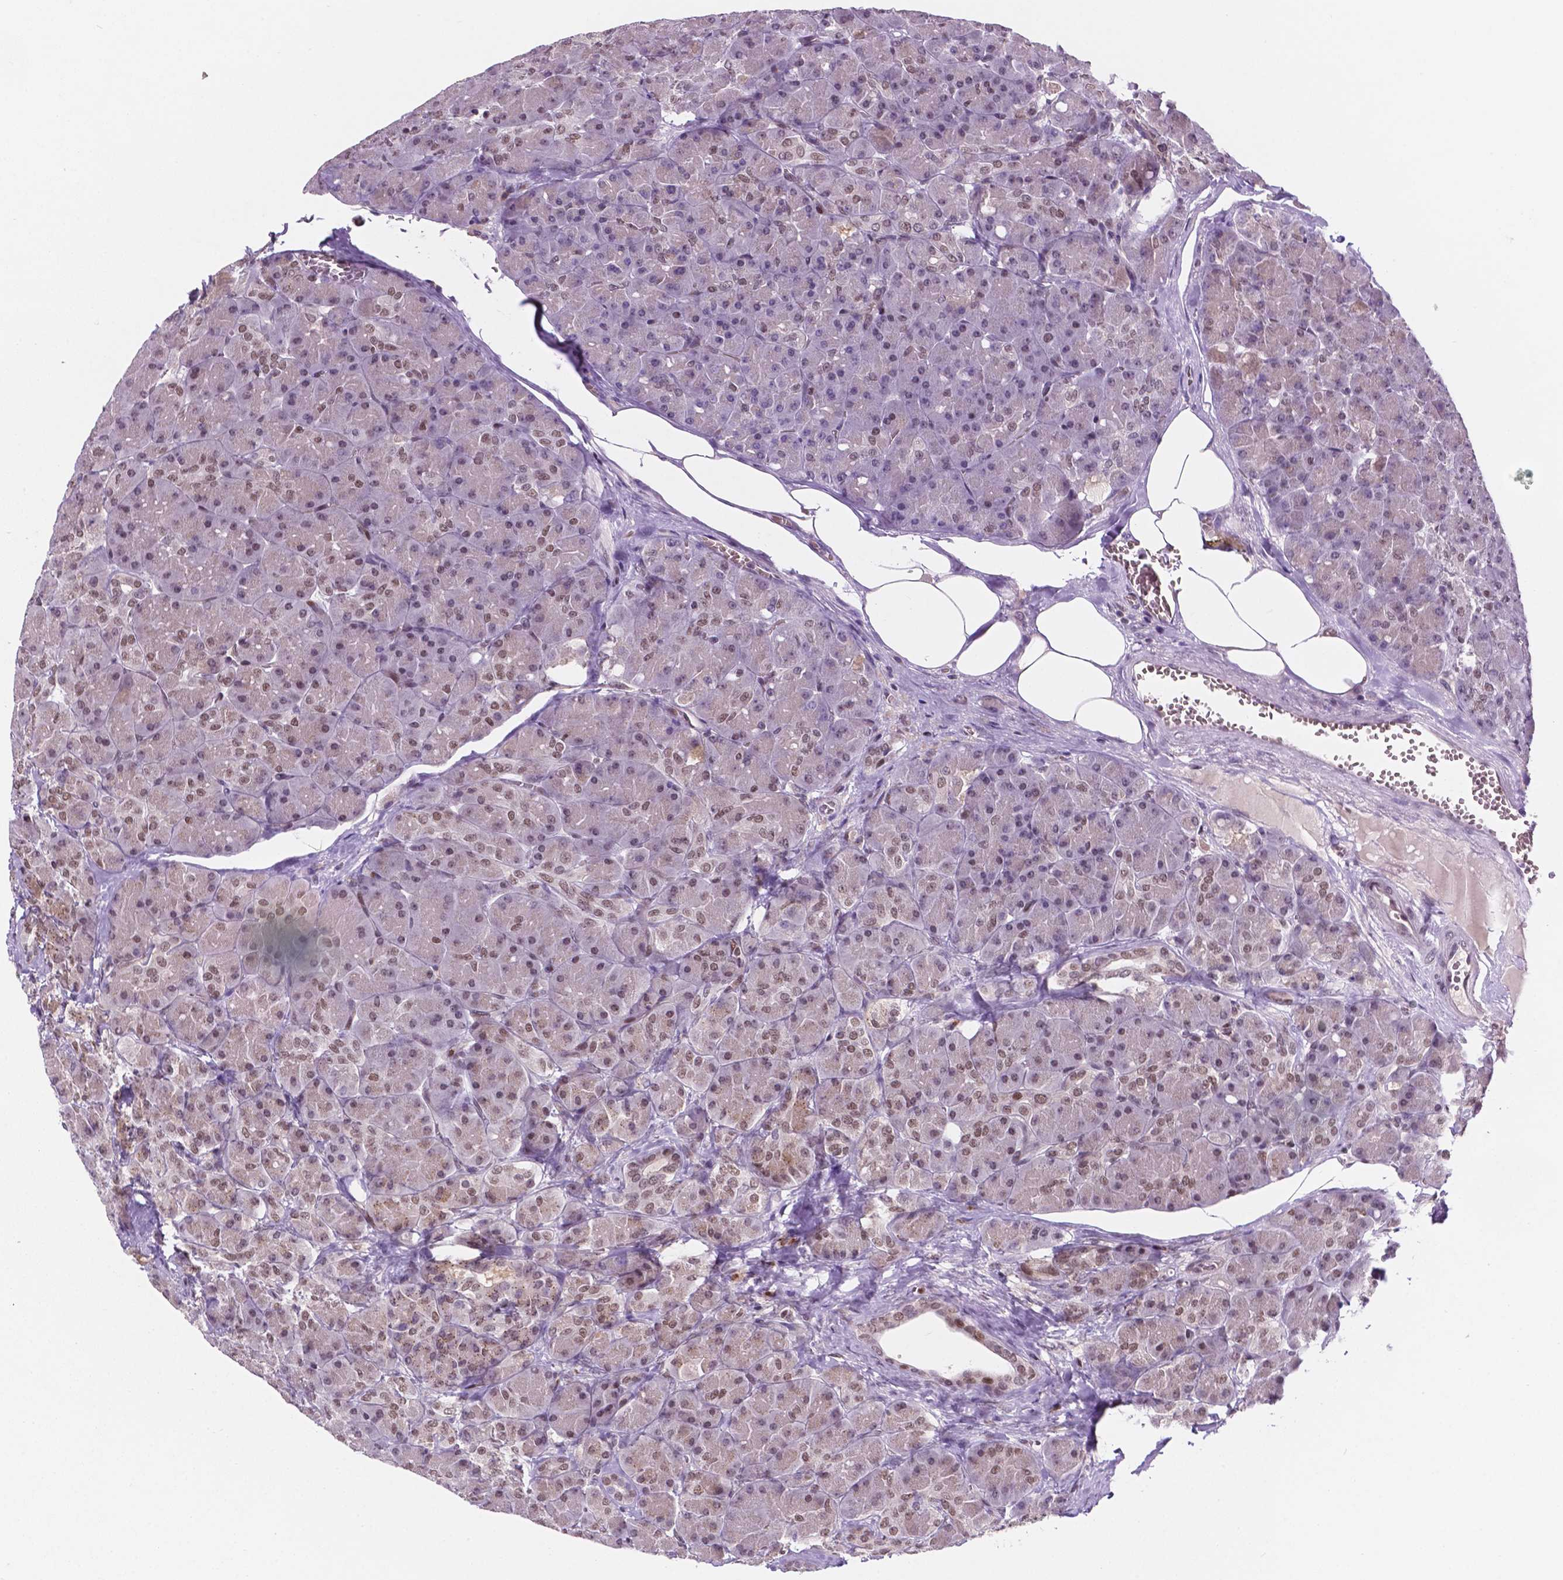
{"staining": {"intensity": "moderate", "quantity": "25%-75%", "location": "nuclear"}, "tissue": "pancreas", "cell_type": "Exocrine glandular cells", "image_type": "normal", "snomed": [{"axis": "morphology", "description": "Normal tissue, NOS"}, {"axis": "topography", "description": "Pancreas"}], "caption": "A micrograph of pancreas stained for a protein shows moderate nuclear brown staining in exocrine glandular cells. The staining was performed using DAB to visualize the protein expression in brown, while the nuclei were stained in blue with hematoxylin (Magnification: 20x).", "gene": "PER2", "patient": {"sex": "male", "age": 55}}